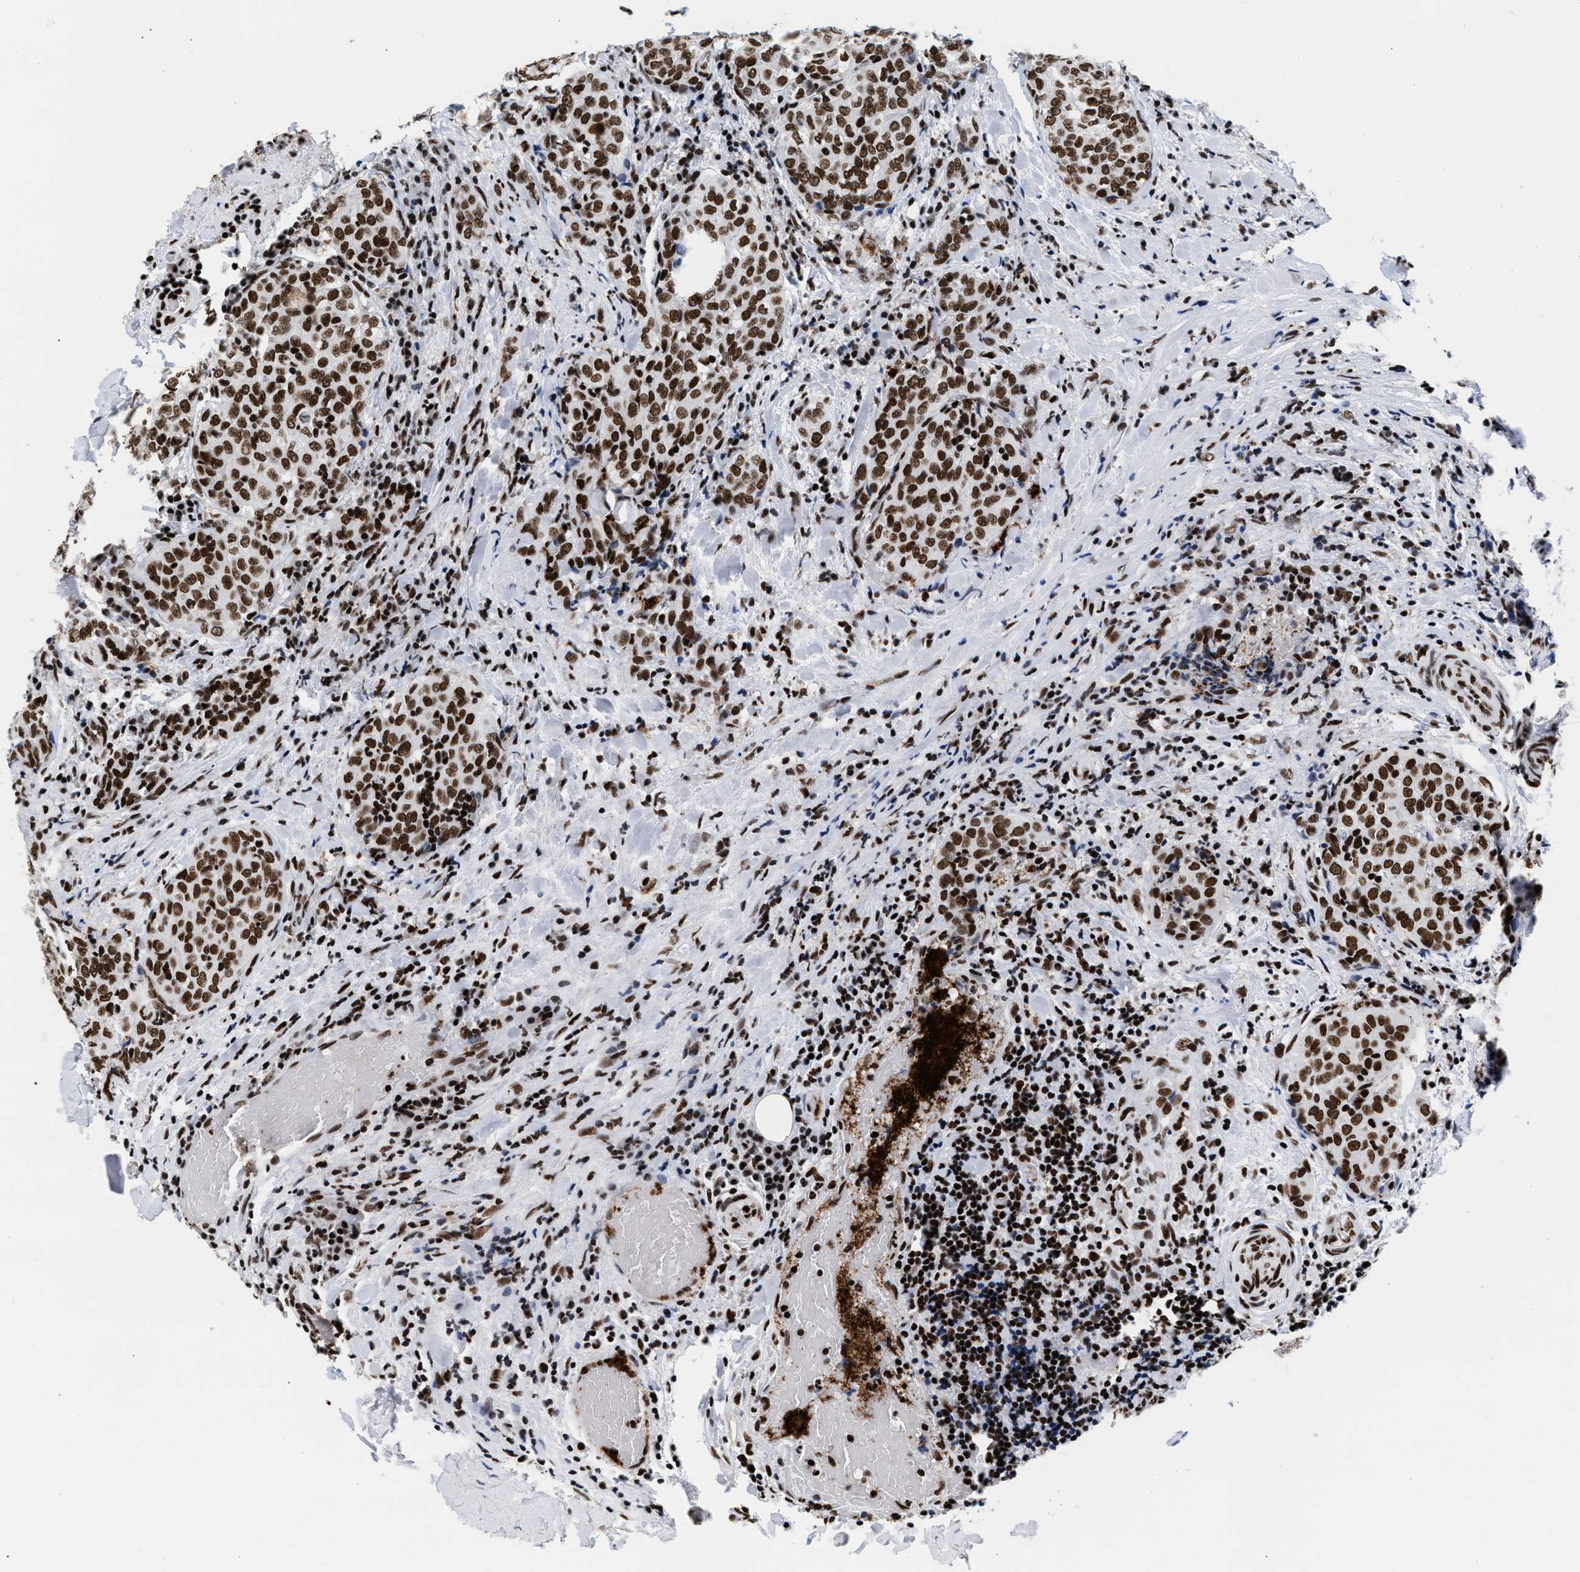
{"staining": {"intensity": "strong", "quantity": ">75%", "location": "nuclear"}, "tissue": "thyroid cancer", "cell_type": "Tumor cells", "image_type": "cancer", "snomed": [{"axis": "morphology", "description": "Normal tissue, NOS"}, {"axis": "morphology", "description": "Papillary adenocarcinoma, NOS"}, {"axis": "topography", "description": "Thyroid gland"}], "caption": "A photomicrograph of human thyroid cancer (papillary adenocarcinoma) stained for a protein shows strong nuclear brown staining in tumor cells.", "gene": "RAD21", "patient": {"sex": "female", "age": 30}}